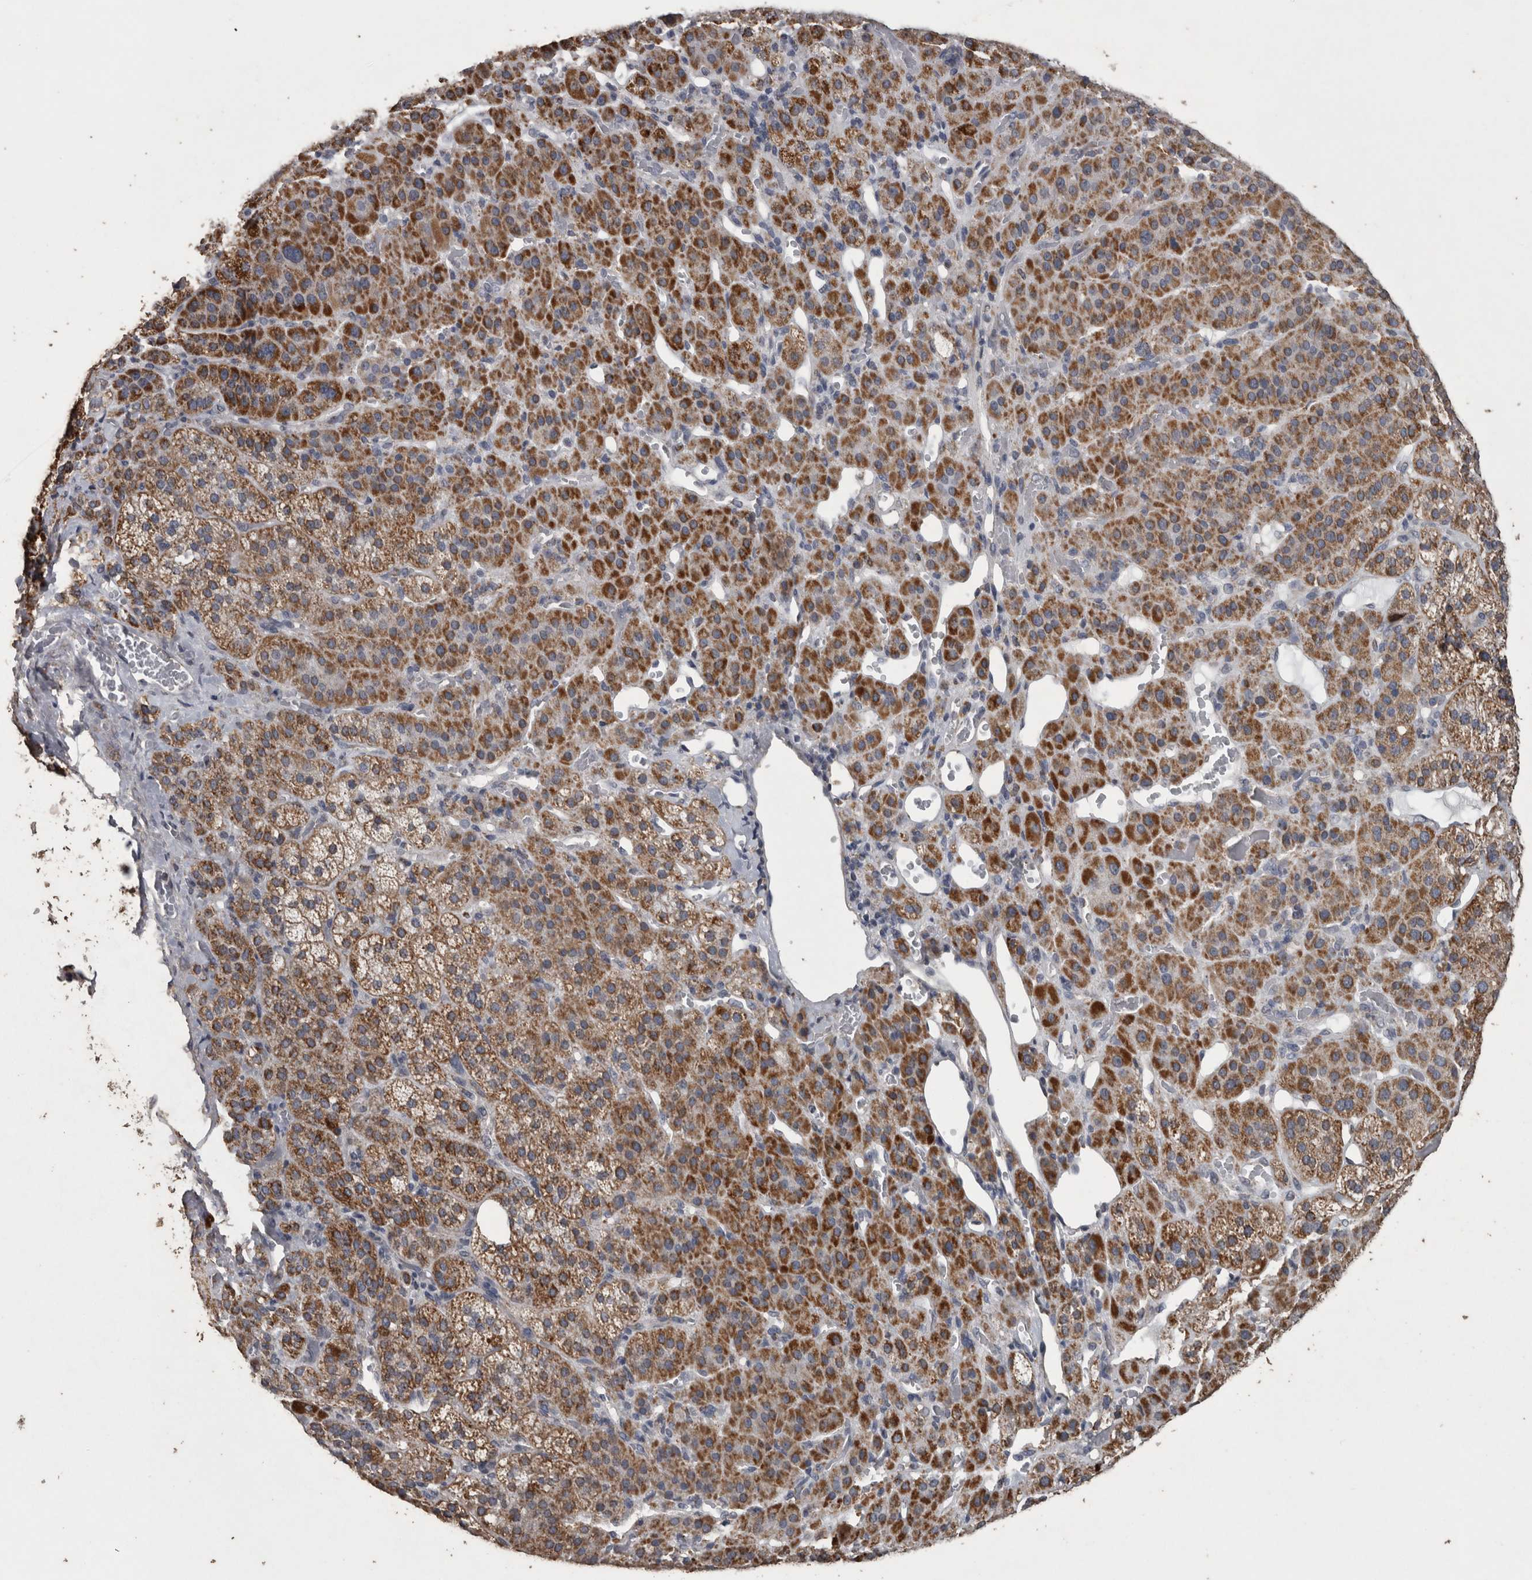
{"staining": {"intensity": "strong", "quantity": ">75%", "location": "cytoplasmic/membranous"}, "tissue": "adrenal gland", "cell_type": "Glandular cells", "image_type": "normal", "snomed": [{"axis": "morphology", "description": "Normal tissue, NOS"}, {"axis": "topography", "description": "Adrenal gland"}], "caption": "Immunohistochemical staining of normal adrenal gland exhibits strong cytoplasmic/membranous protein positivity in approximately >75% of glandular cells.", "gene": "ACADM", "patient": {"sex": "male", "age": 57}}